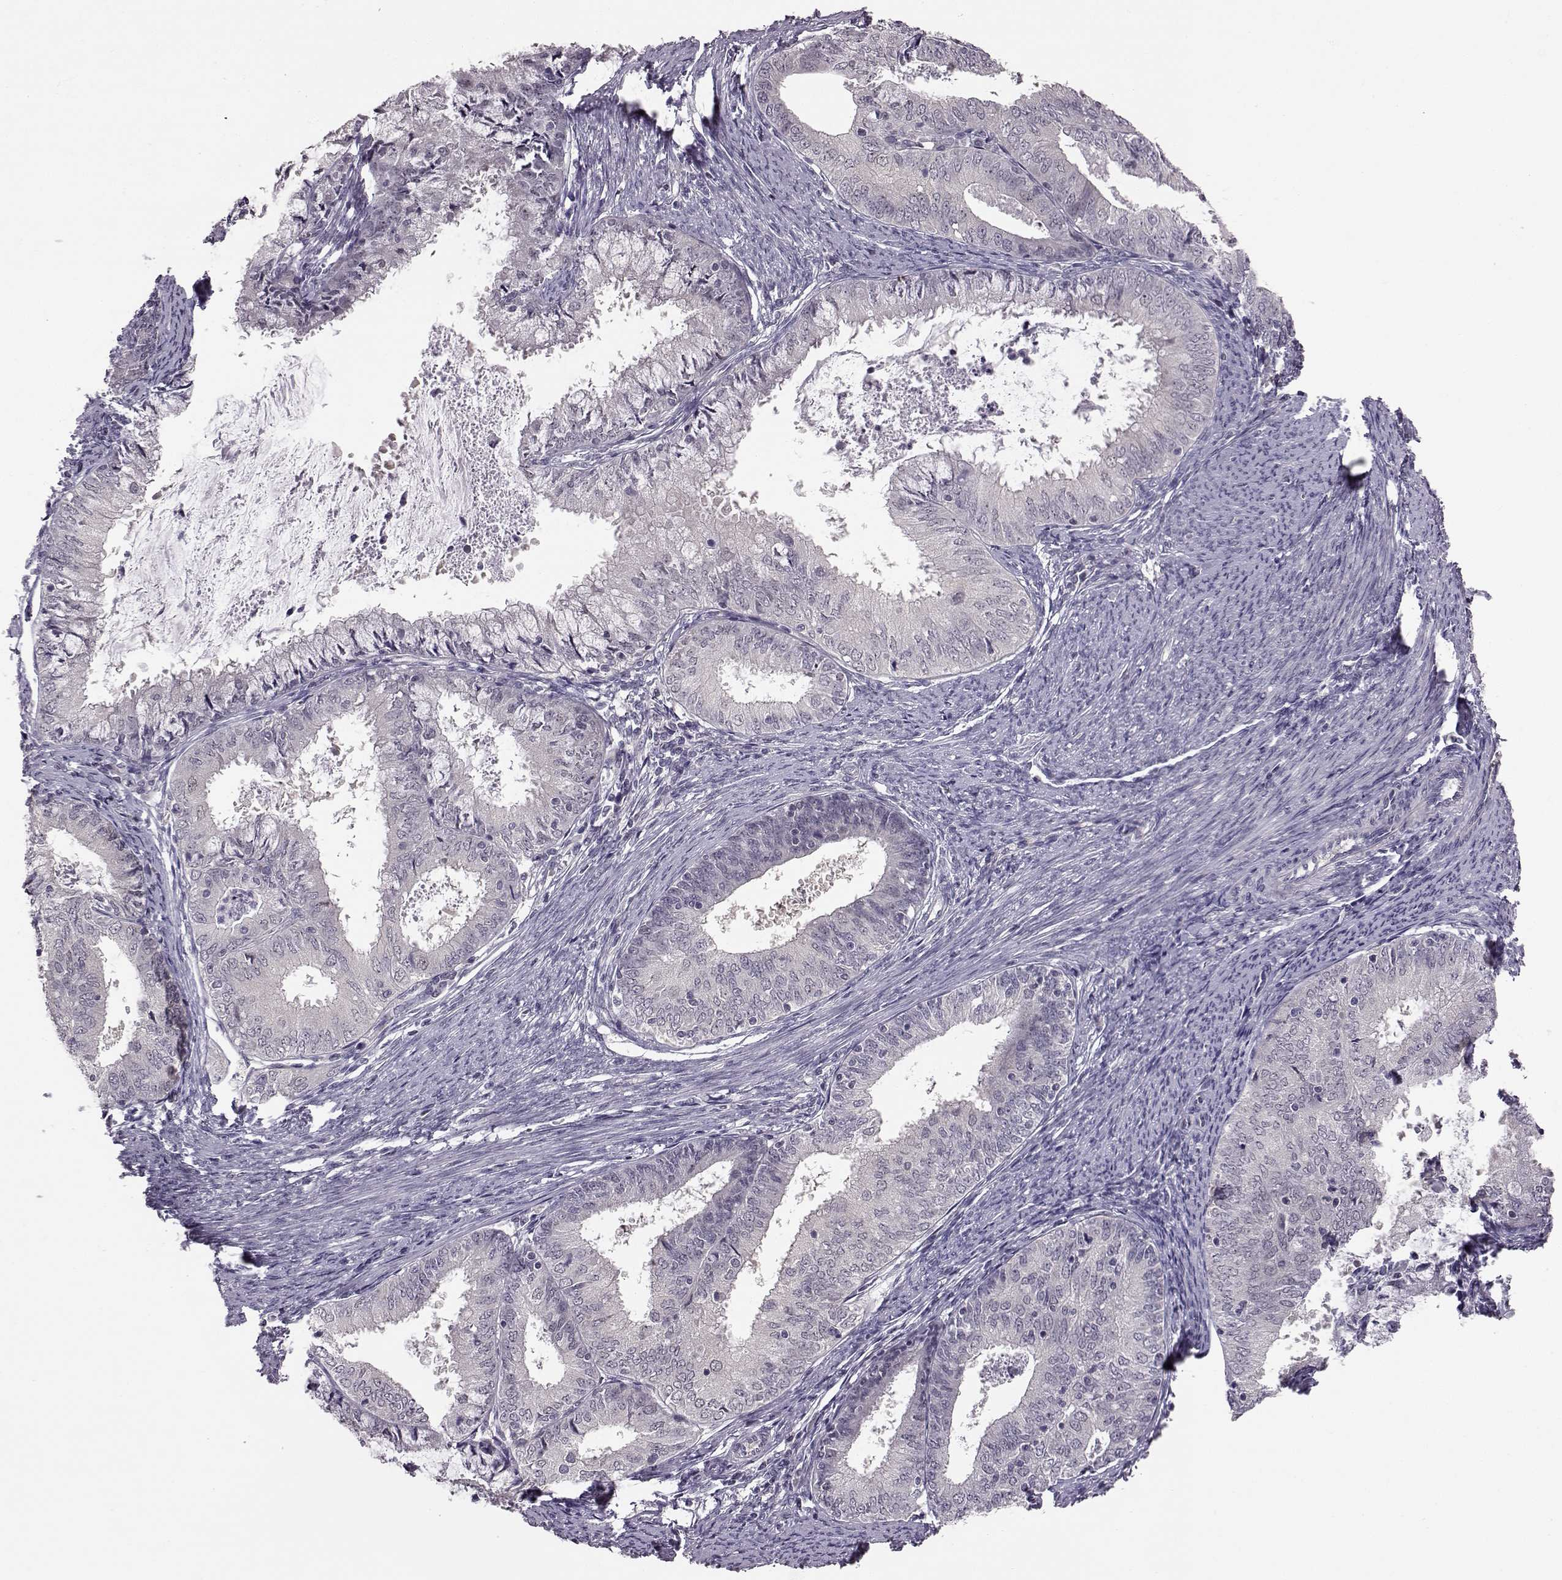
{"staining": {"intensity": "negative", "quantity": "none", "location": "none"}, "tissue": "endometrial cancer", "cell_type": "Tumor cells", "image_type": "cancer", "snomed": [{"axis": "morphology", "description": "Adenocarcinoma, NOS"}, {"axis": "topography", "description": "Endometrium"}], "caption": "Tumor cells show no significant staining in endometrial adenocarcinoma.", "gene": "C10orf62", "patient": {"sex": "female", "age": 57}}